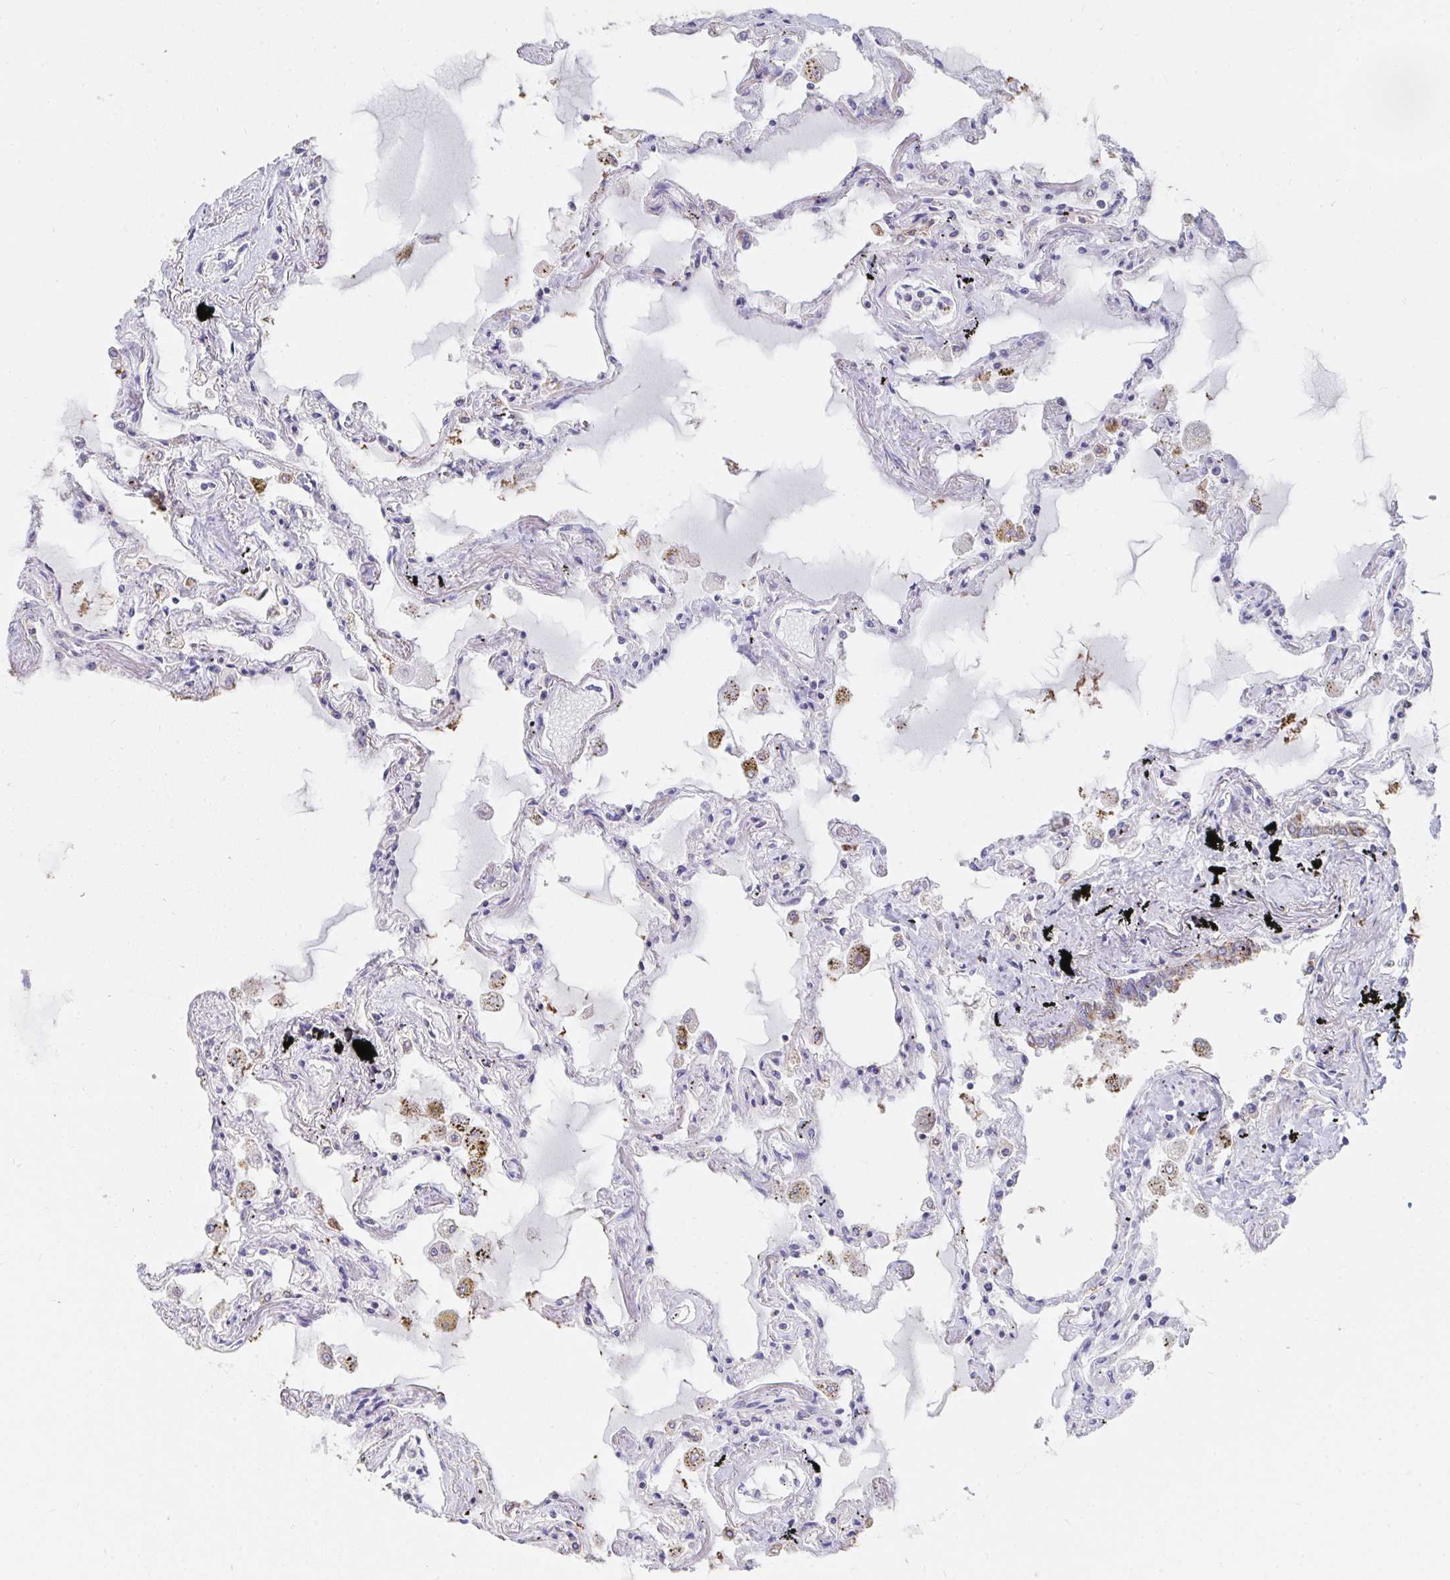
{"staining": {"intensity": "negative", "quantity": "none", "location": "none"}, "tissue": "lung", "cell_type": "Alveolar cells", "image_type": "normal", "snomed": [{"axis": "morphology", "description": "Normal tissue, NOS"}, {"axis": "morphology", "description": "Adenocarcinoma, NOS"}, {"axis": "topography", "description": "Cartilage tissue"}, {"axis": "topography", "description": "Lung"}], "caption": "Immunohistochemistry micrograph of benign lung stained for a protein (brown), which displays no positivity in alveolar cells.", "gene": "AIFM1", "patient": {"sex": "female", "age": 67}}